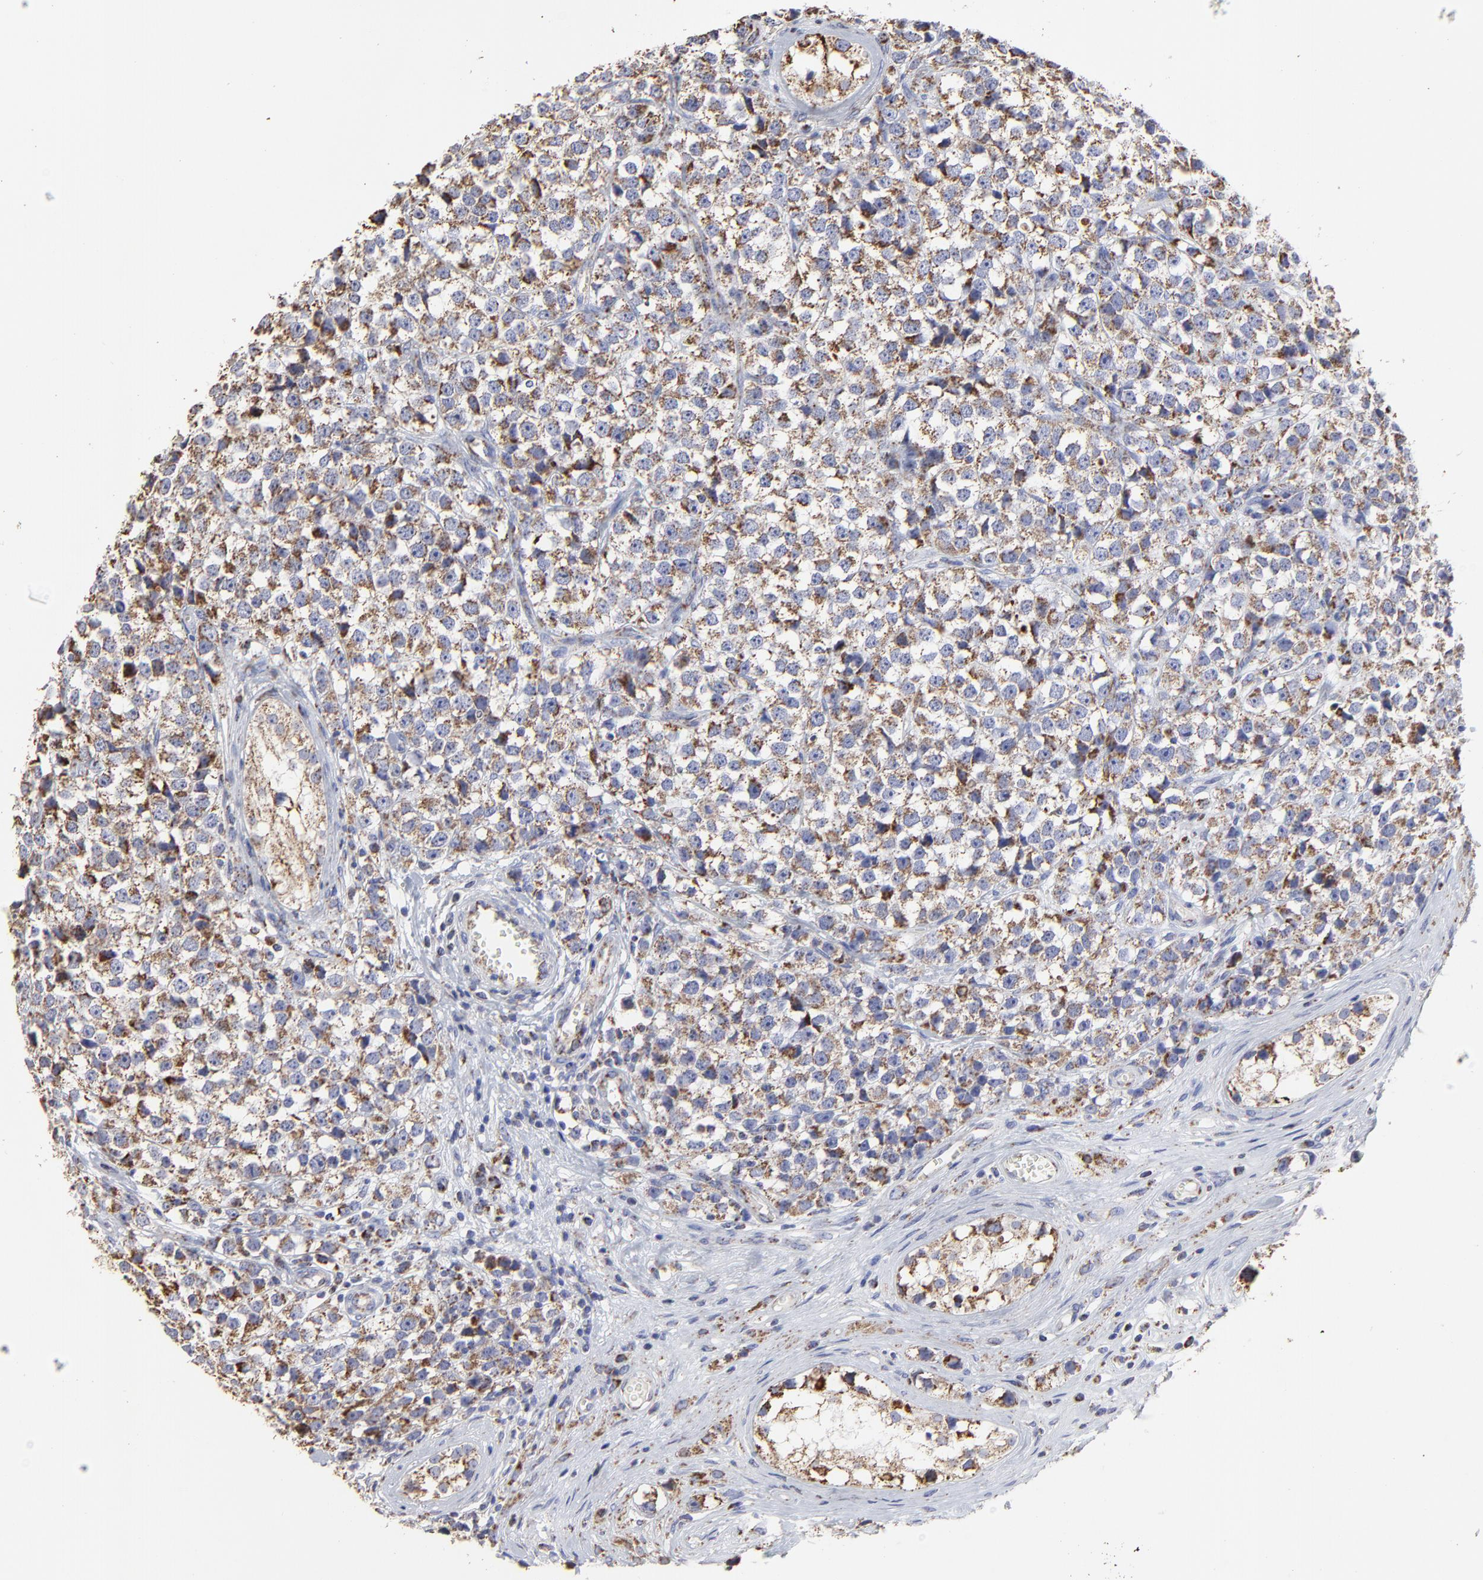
{"staining": {"intensity": "moderate", "quantity": ">75%", "location": "cytoplasmic/membranous"}, "tissue": "testis cancer", "cell_type": "Tumor cells", "image_type": "cancer", "snomed": [{"axis": "morphology", "description": "Seminoma, NOS"}, {"axis": "topography", "description": "Testis"}], "caption": "Tumor cells show medium levels of moderate cytoplasmic/membranous positivity in approximately >75% of cells in human testis cancer (seminoma). Nuclei are stained in blue.", "gene": "PINK1", "patient": {"sex": "male", "age": 25}}